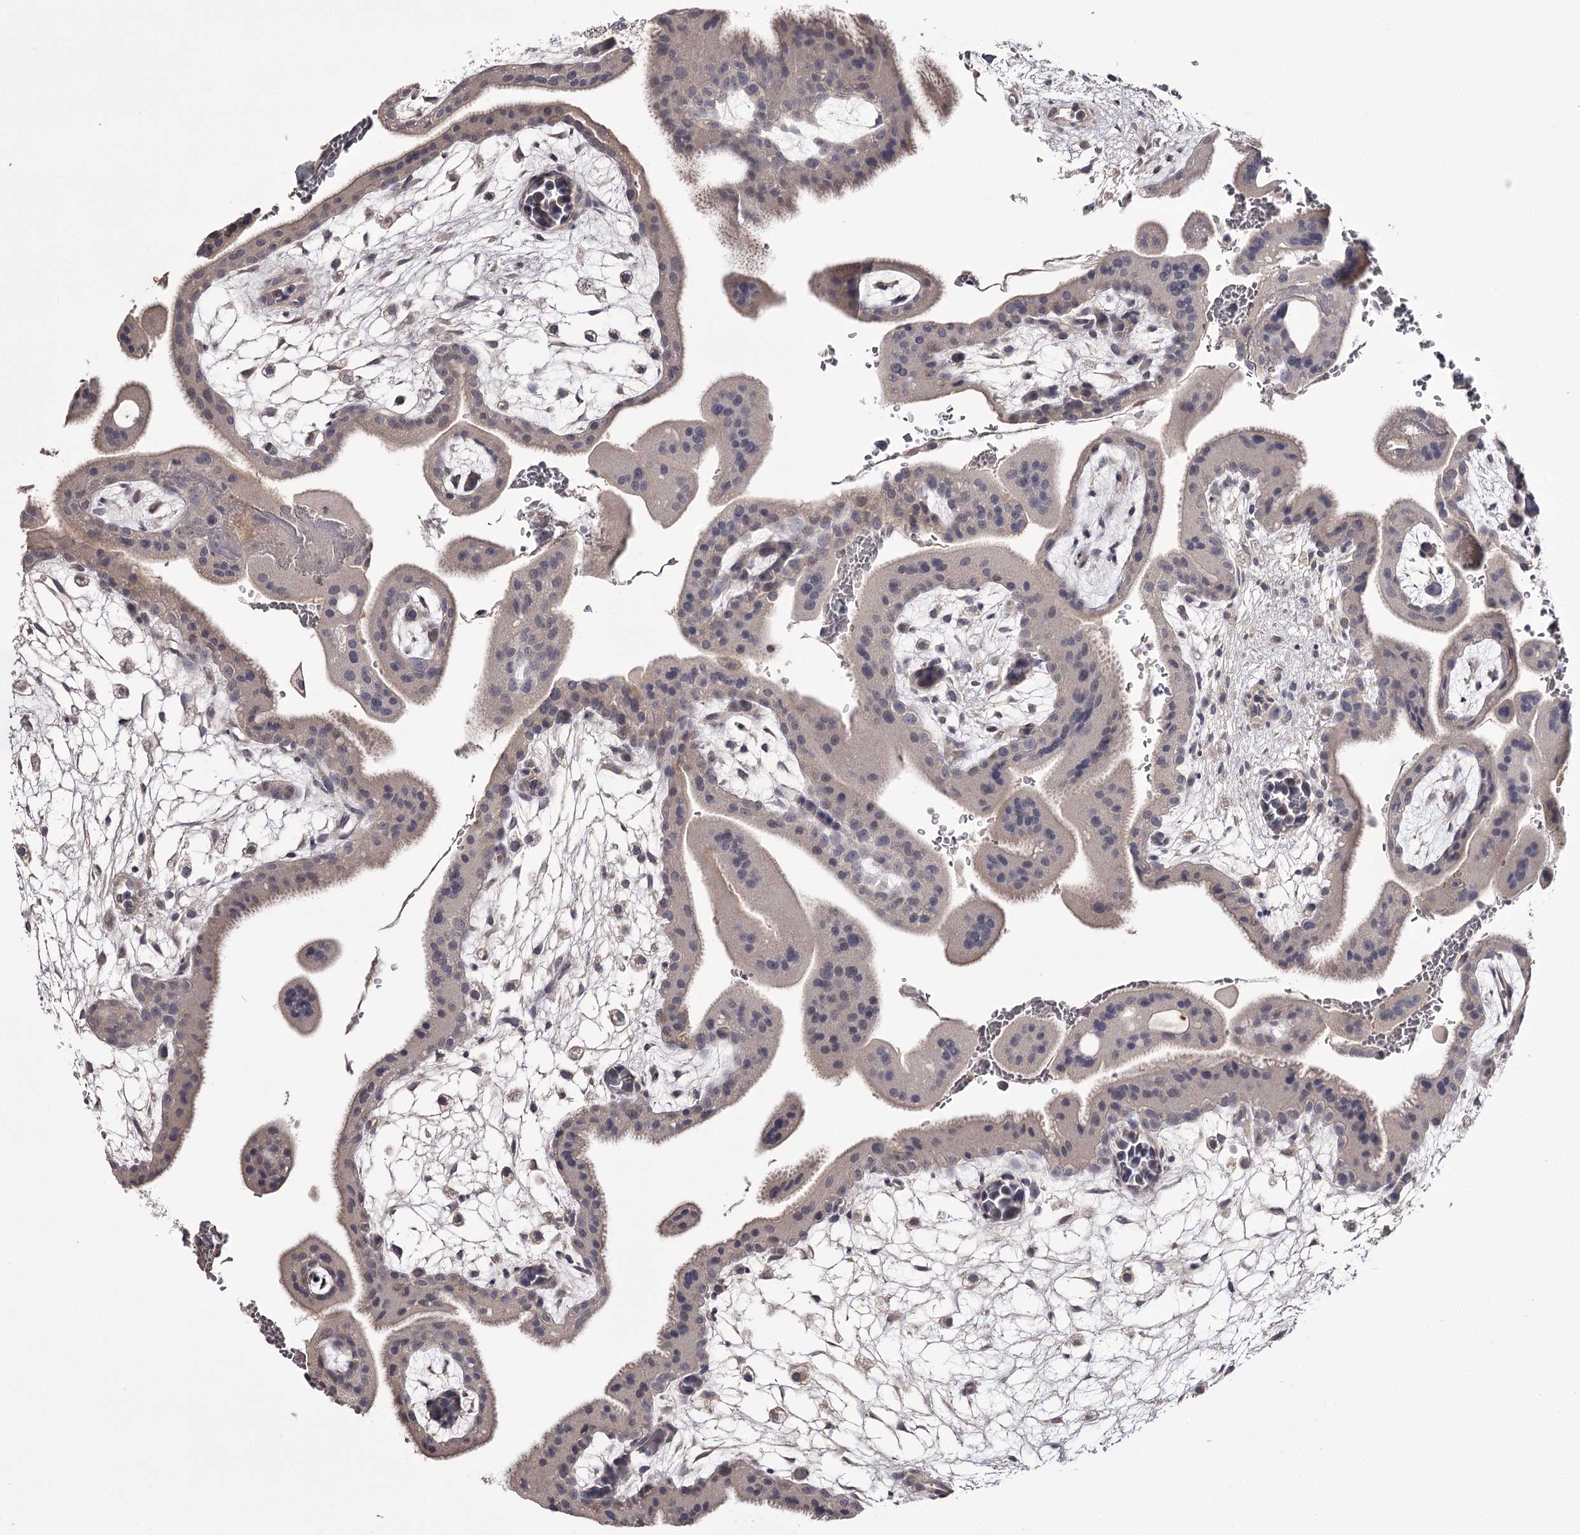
{"staining": {"intensity": "negative", "quantity": "none", "location": "none"}, "tissue": "placenta", "cell_type": "Decidual cells", "image_type": "normal", "snomed": [{"axis": "morphology", "description": "Normal tissue, NOS"}, {"axis": "topography", "description": "Placenta"}], "caption": "This photomicrograph is of normal placenta stained with IHC to label a protein in brown with the nuclei are counter-stained blue. There is no positivity in decidual cells. (IHC, brightfield microscopy, high magnification).", "gene": "PRM2", "patient": {"sex": "female", "age": 35}}